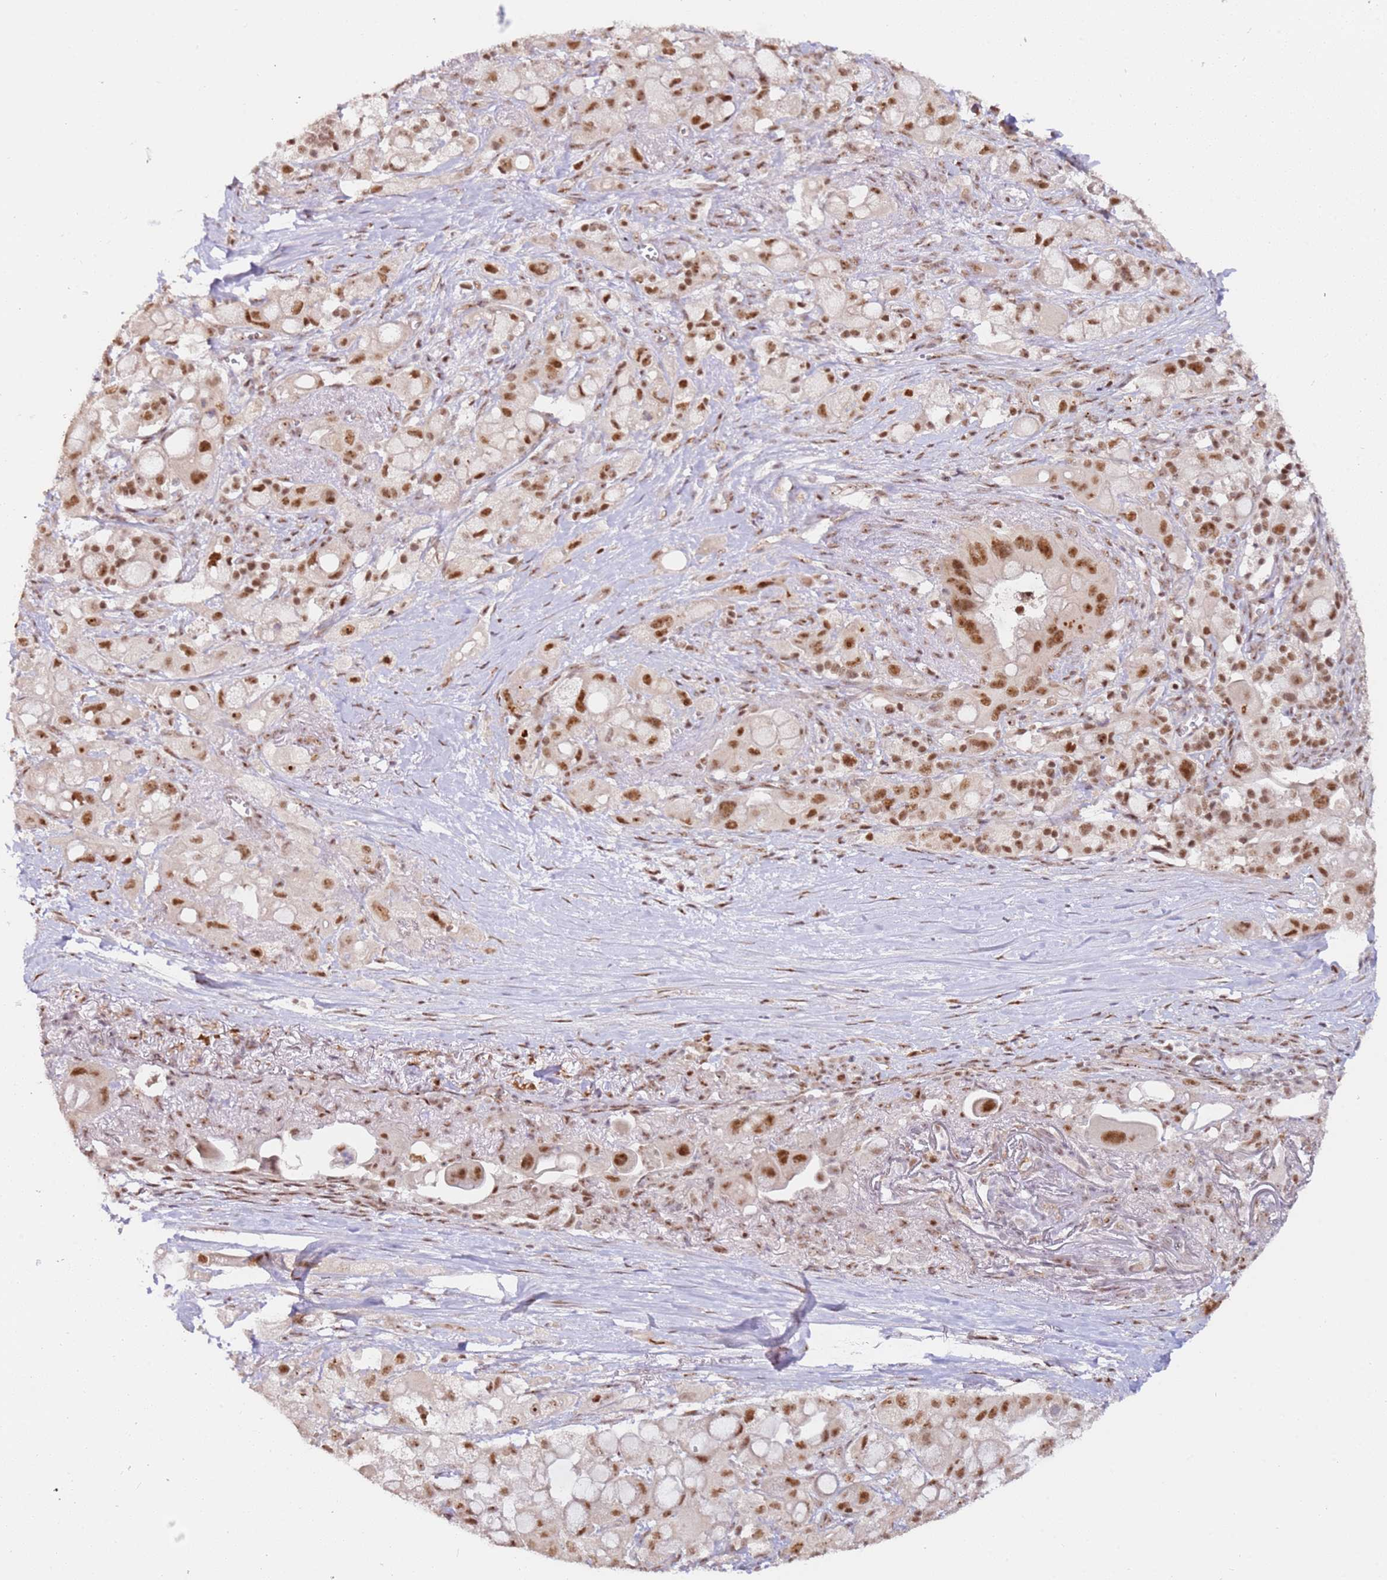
{"staining": {"intensity": "moderate", "quantity": ">75%", "location": "nuclear"}, "tissue": "pancreatic cancer", "cell_type": "Tumor cells", "image_type": "cancer", "snomed": [{"axis": "morphology", "description": "Adenocarcinoma, NOS"}, {"axis": "topography", "description": "Pancreas"}], "caption": "The micrograph reveals staining of pancreatic cancer (adenocarcinoma), revealing moderate nuclear protein positivity (brown color) within tumor cells. (DAB = brown stain, brightfield microscopy at high magnification).", "gene": "LGALSL", "patient": {"sex": "male", "age": 68}}